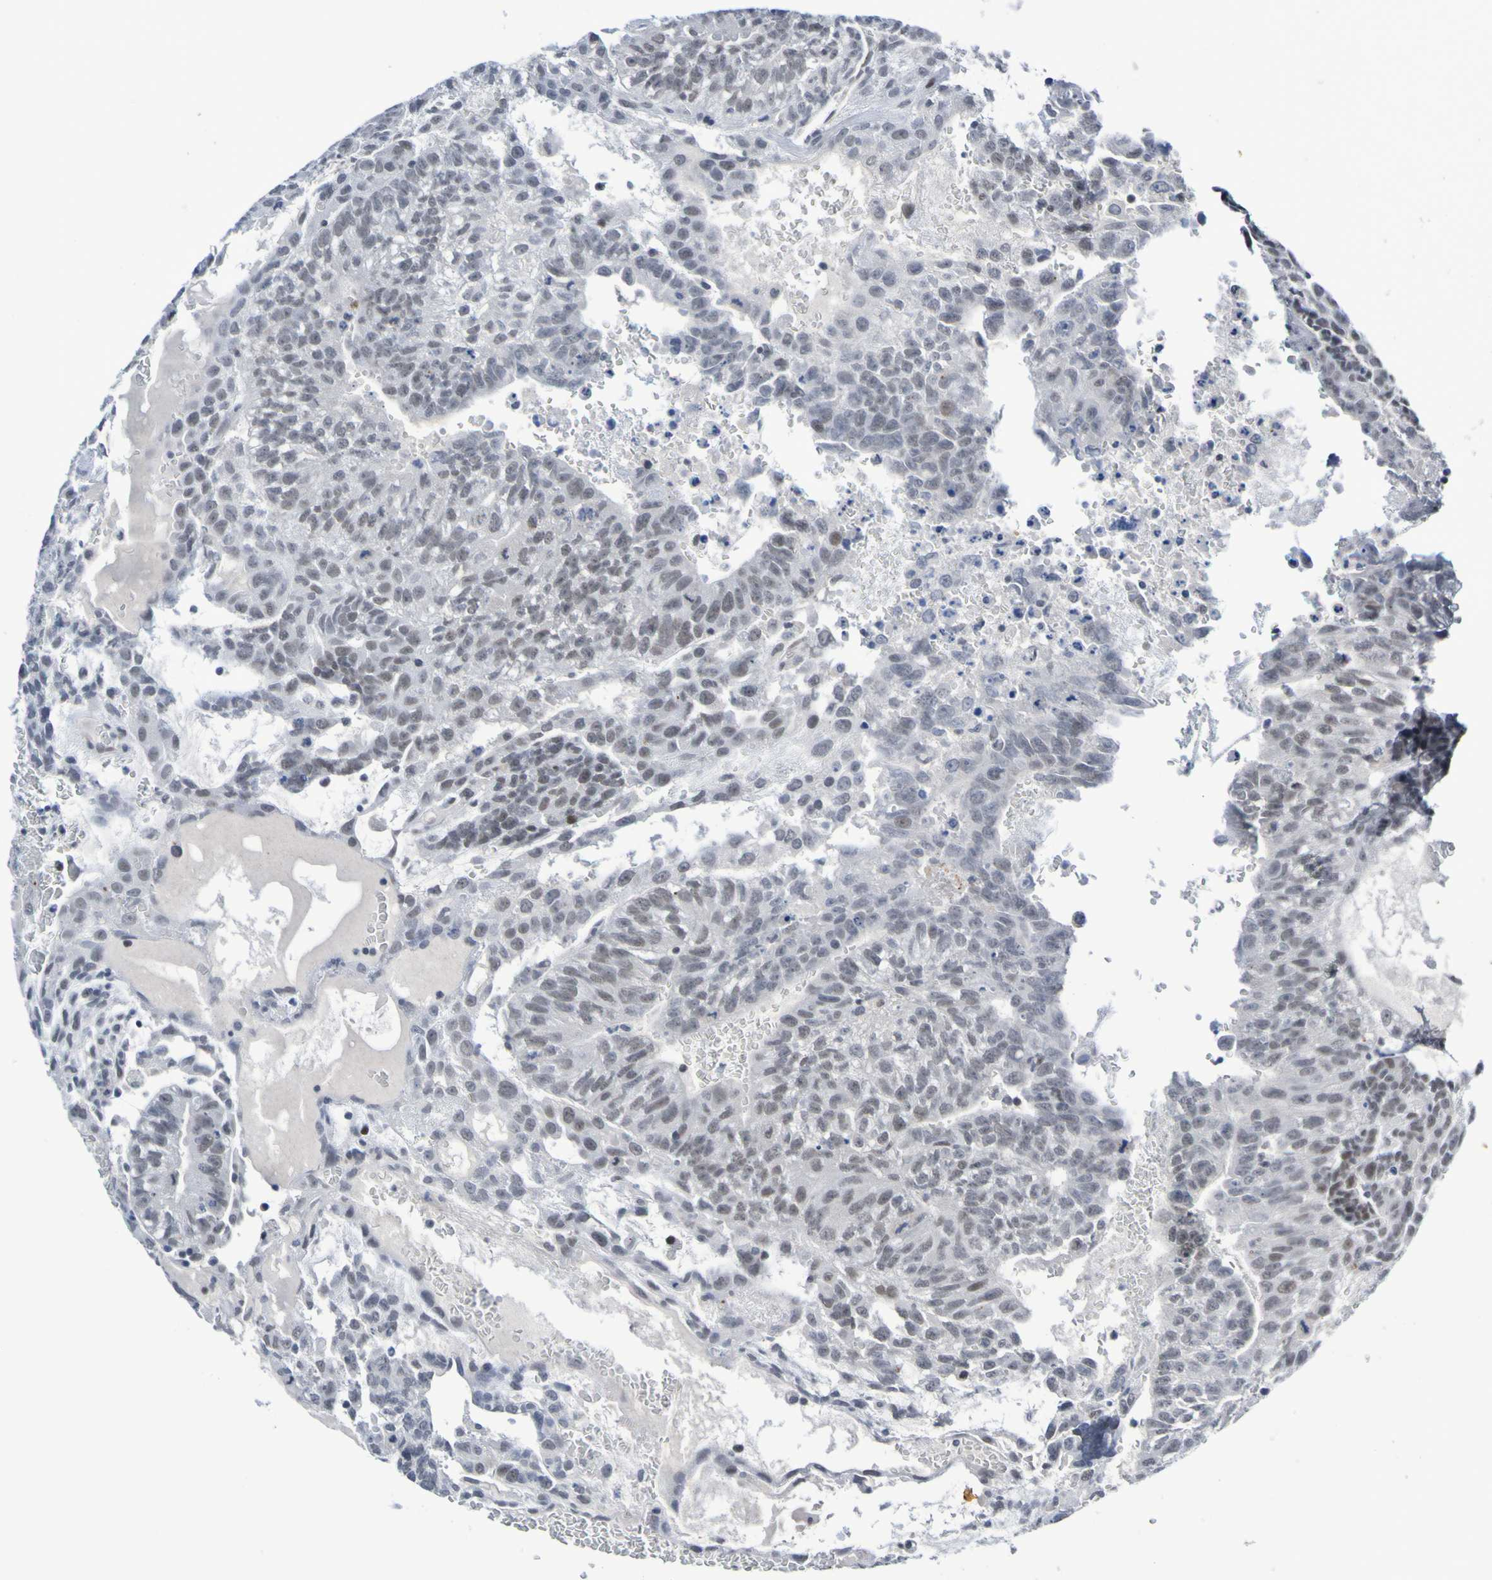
{"staining": {"intensity": "weak", "quantity": "25%-75%", "location": "nuclear"}, "tissue": "testis cancer", "cell_type": "Tumor cells", "image_type": "cancer", "snomed": [{"axis": "morphology", "description": "Seminoma, NOS"}, {"axis": "morphology", "description": "Carcinoma, Embryonal, NOS"}, {"axis": "topography", "description": "Testis"}], "caption": "Tumor cells display low levels of weak nuclear expression in approximately 25%-75% of cells in embryonal carcinoma (testis). (brown staining indicates protein expression, while blue staining denotes nuclei).", "gene": "PCGF1", "patient": {"sex": "male", "age": 52}}